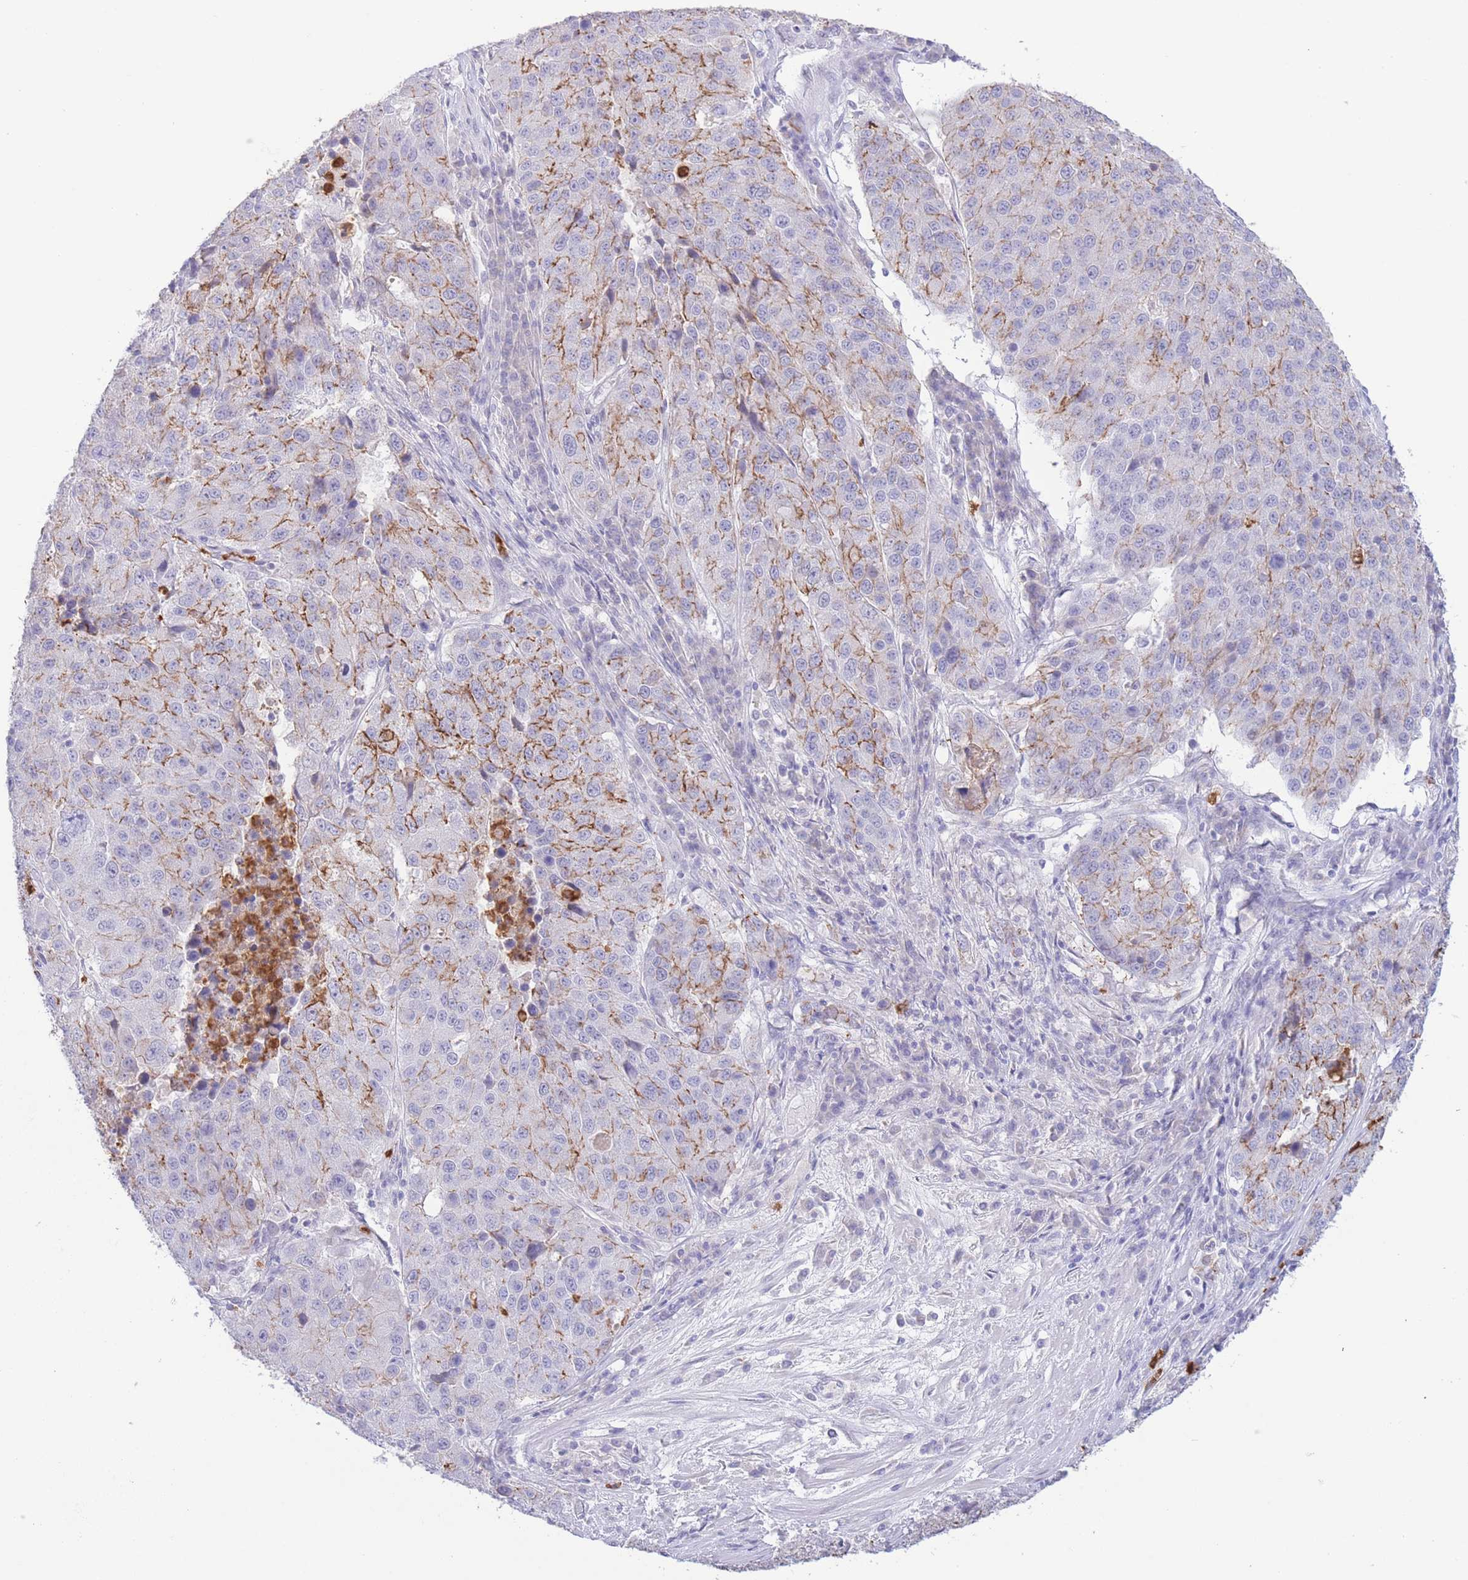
{"staining": {"intensity": "moderate", "quantity": "25%-75%", "location": "cytoplasmic/membranous"}, "tissue": "stomach cancer", "cell_type": "Tumor cells", "image_type": "cancer", "snomed": [{"axis": "morphology", "description": "Adenocarcinoma, NOS"}, {"axis": "topography", "description": "Stomach"}], "caption": "A brown stain labels moderate cytoplasmic/membranous positivity of a protein in human adenocarcinoma (stomach) tumor cells. The staining was performed using DAB, with brown indicating positive protein expression. Nuclei are stained blue with hematoxylin.", "gene": "LCLAT1", "patient": {"sex": "male", "age": 71}}